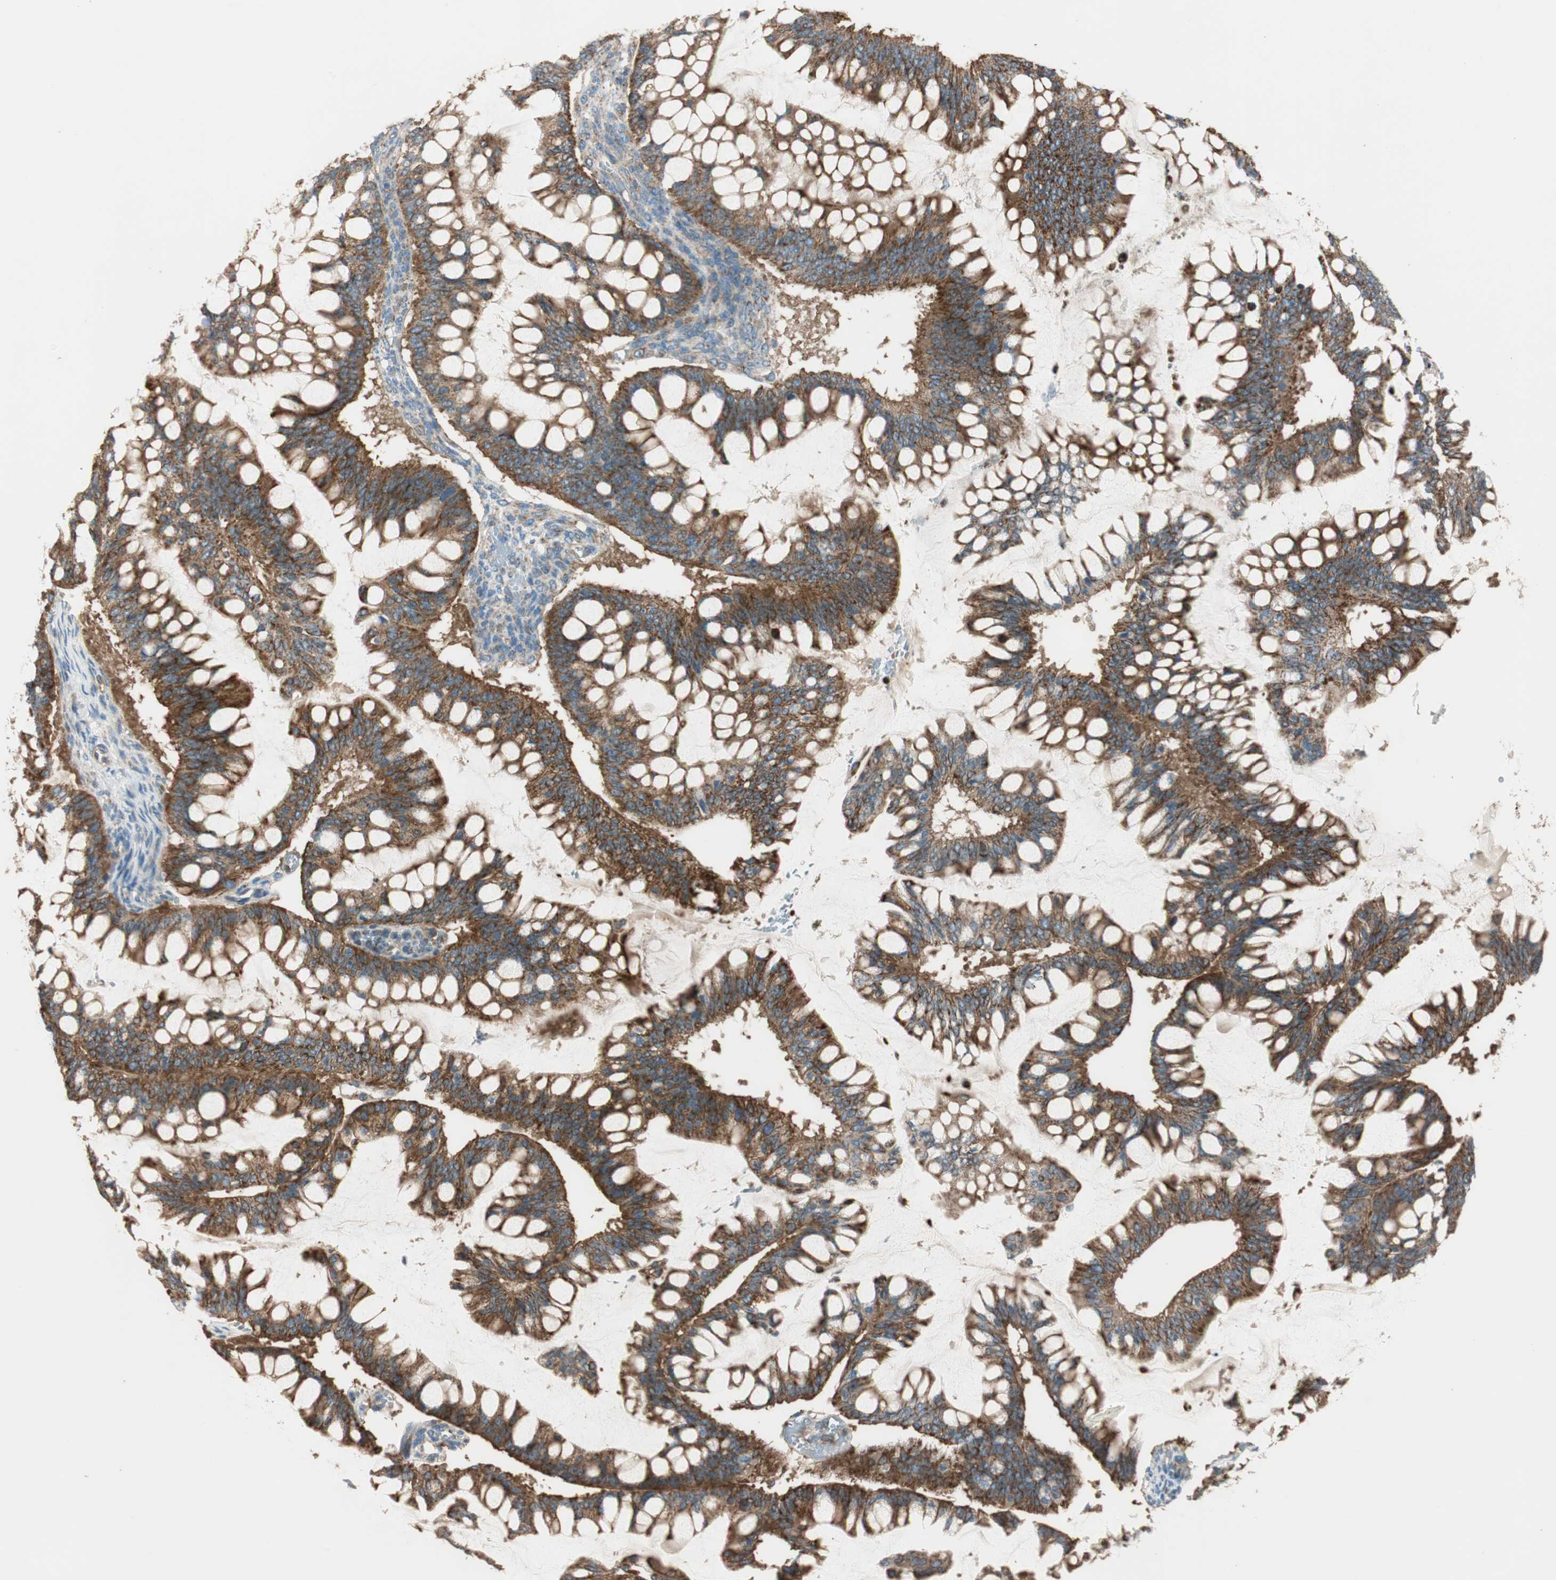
{"staining": {"intensity": "strong", "quantity": ">75%", "location": "cytoplasmic/membranous"}, "tissue": "ovarian cancer", "cell_type": "Tumor cells", "image_type": "cancer", "snomed": [{"axis": "morphology", "description": "Cystadenocarcinoma, mucinous, NOS"}, {"axis": "topography", "description": "Ovary"}], "caption": "Human ovarian cancer stained with a brown dye shows strong cytoplasmic/membranous positive staining in about >75% of tumor cells.", "gene": "CC2D1A", "patient": {"sex": "female", "age": 73}}